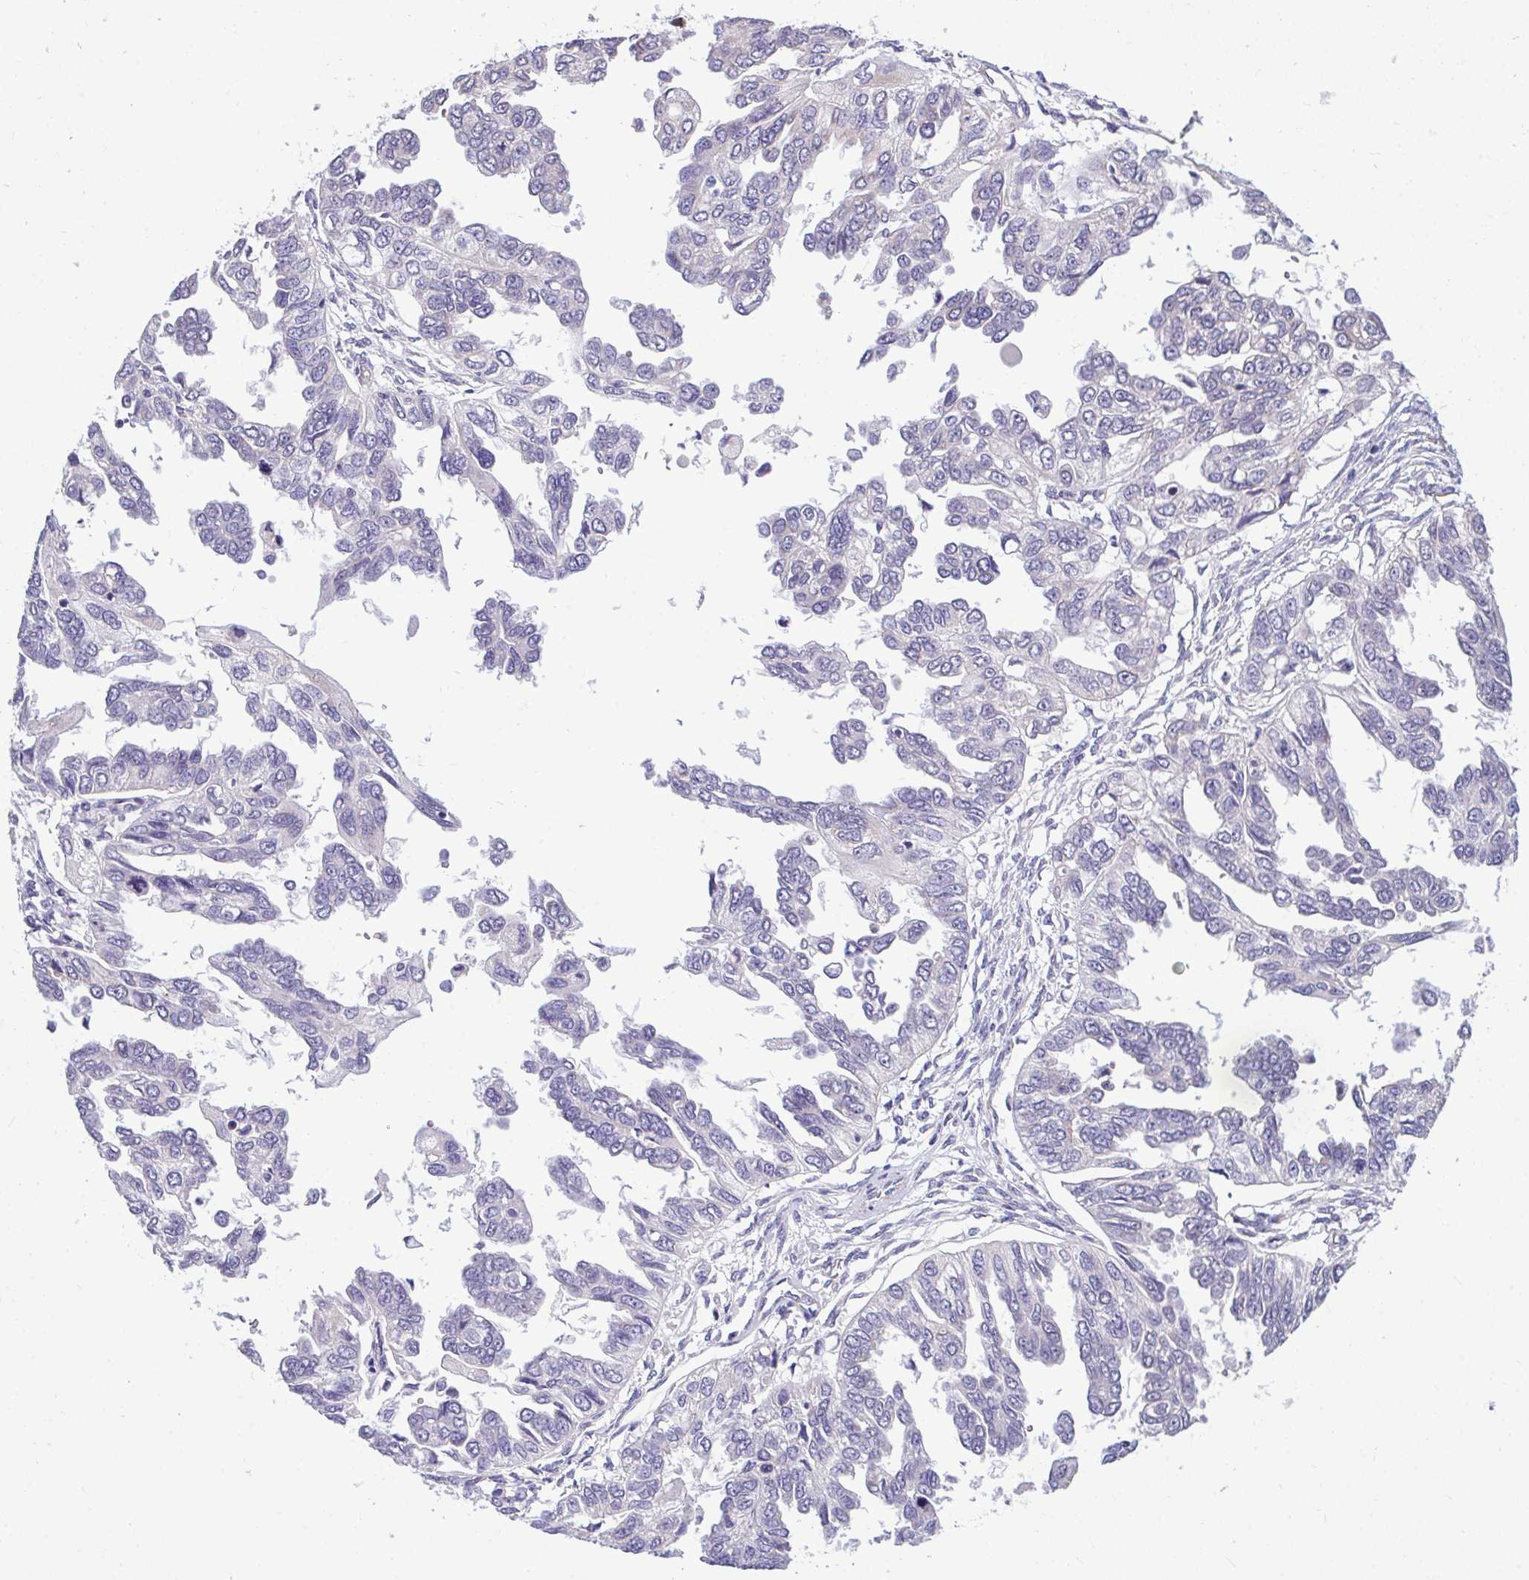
{"staining": {"intensity": "weak", "quantity": "<25%", "location": "cytoplasmic/membranous"}, "tissue": "ovarian cancer", "cell_type": "Tumor cells", "image_type": "cancer", "snomed": [{"axis": "morphology", "description": "Cystadenocarcinoma, serous, NOS"}, {"axis": "topography", "description": "Ovary"}], "caption": "Human ovarian cancer (serous cystadenocarcinoma) stained for a protein using IHC shows no positivity in tumor cells.", "gene": "SARS2", "patient": {"sex": "female", "age": 53}}